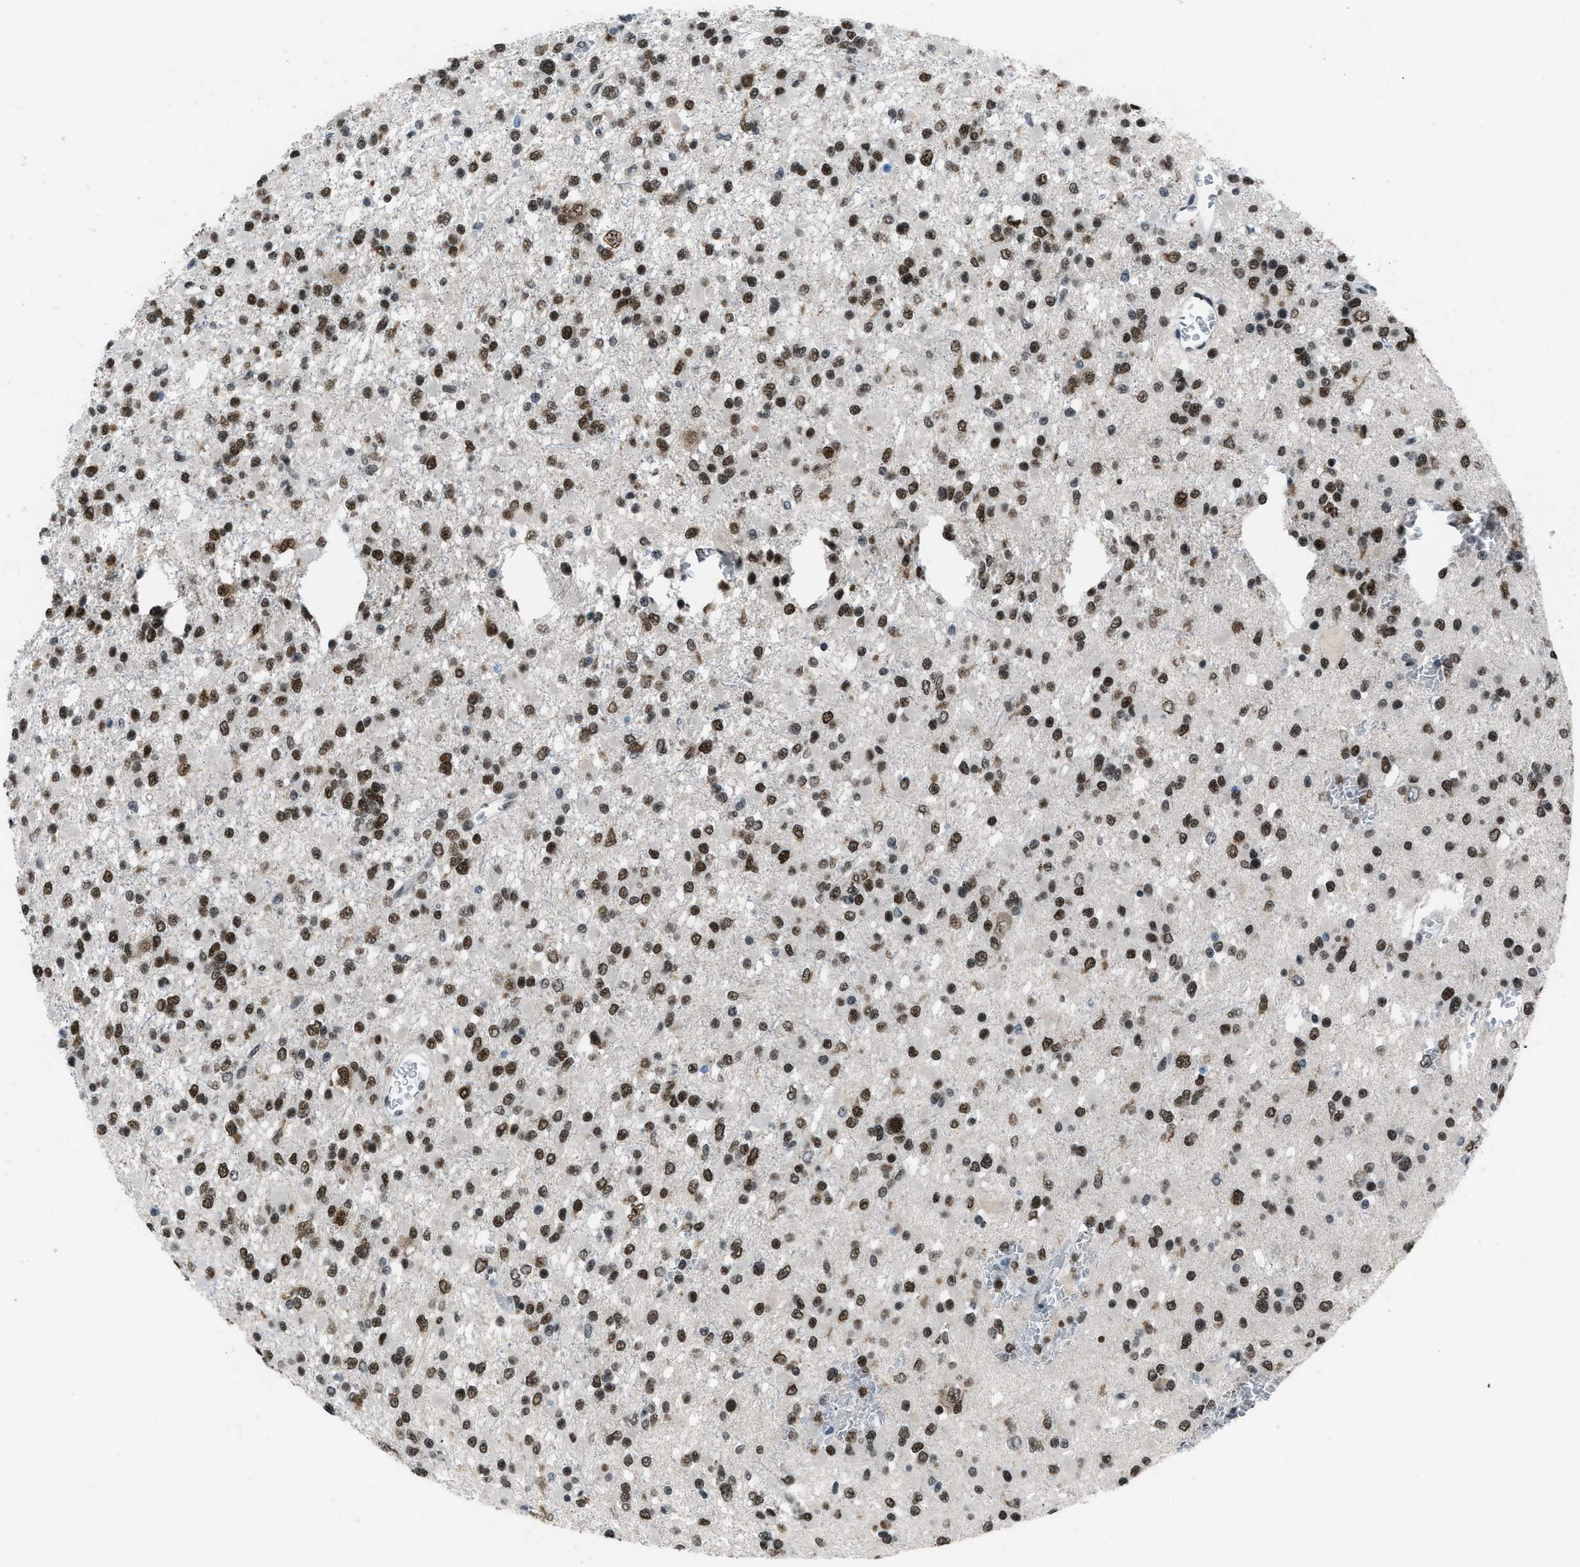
{"staining": {"intensity": "strong", "quantity": ">75%", "location": "nuclear"}, "tissue": "glioma", "cell_type": "Tumor cells", "image_type": "cancer", "snomed": [{"axis": "morphology", "description": "Glioma, malignant, Low grade"}, {"axis": "topography", "description": "Brain"}], "caption": "Immunohistochemical staining of glioma displays high levels of strong nuclear expression in approximately >75% of tumor cells.", "gene": "GATAD2B", "patient": {"sex": "female", "age": 22}}